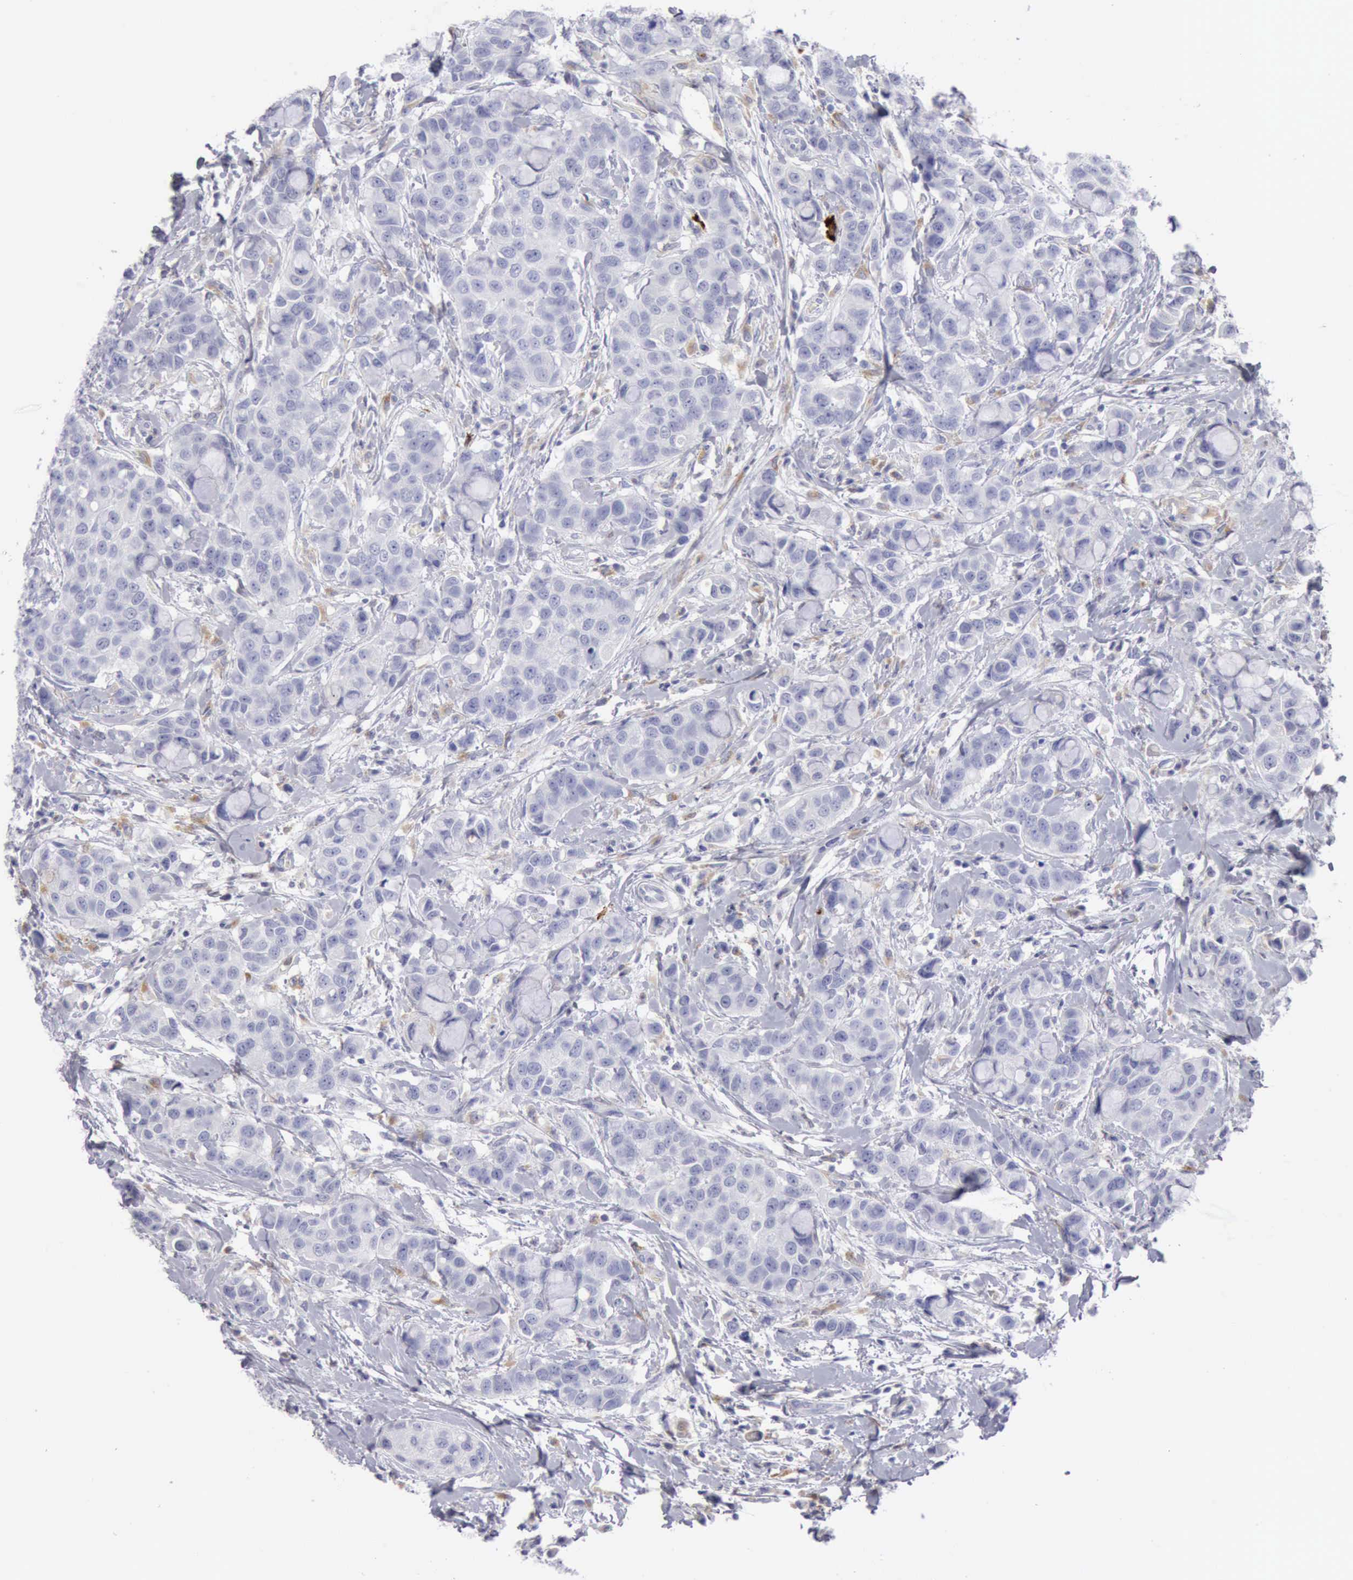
{"staining": {"intensity": "negative", "quantity": "none", "location": "none"}, "tissue": "breast cancer", "cell_type": "Tumor cells", "image_type": "cancer", "snomed": [{"axis": "morphology", "description": "Duct carcinoma"}, {"axis": "topography", "description": "Breast"}], "caption": "There is no significant staining in tumor cells of invasive ductal carcinoma (breast).", "gene": "CTSS", "patient": {"sex": "female", "age": 27}}